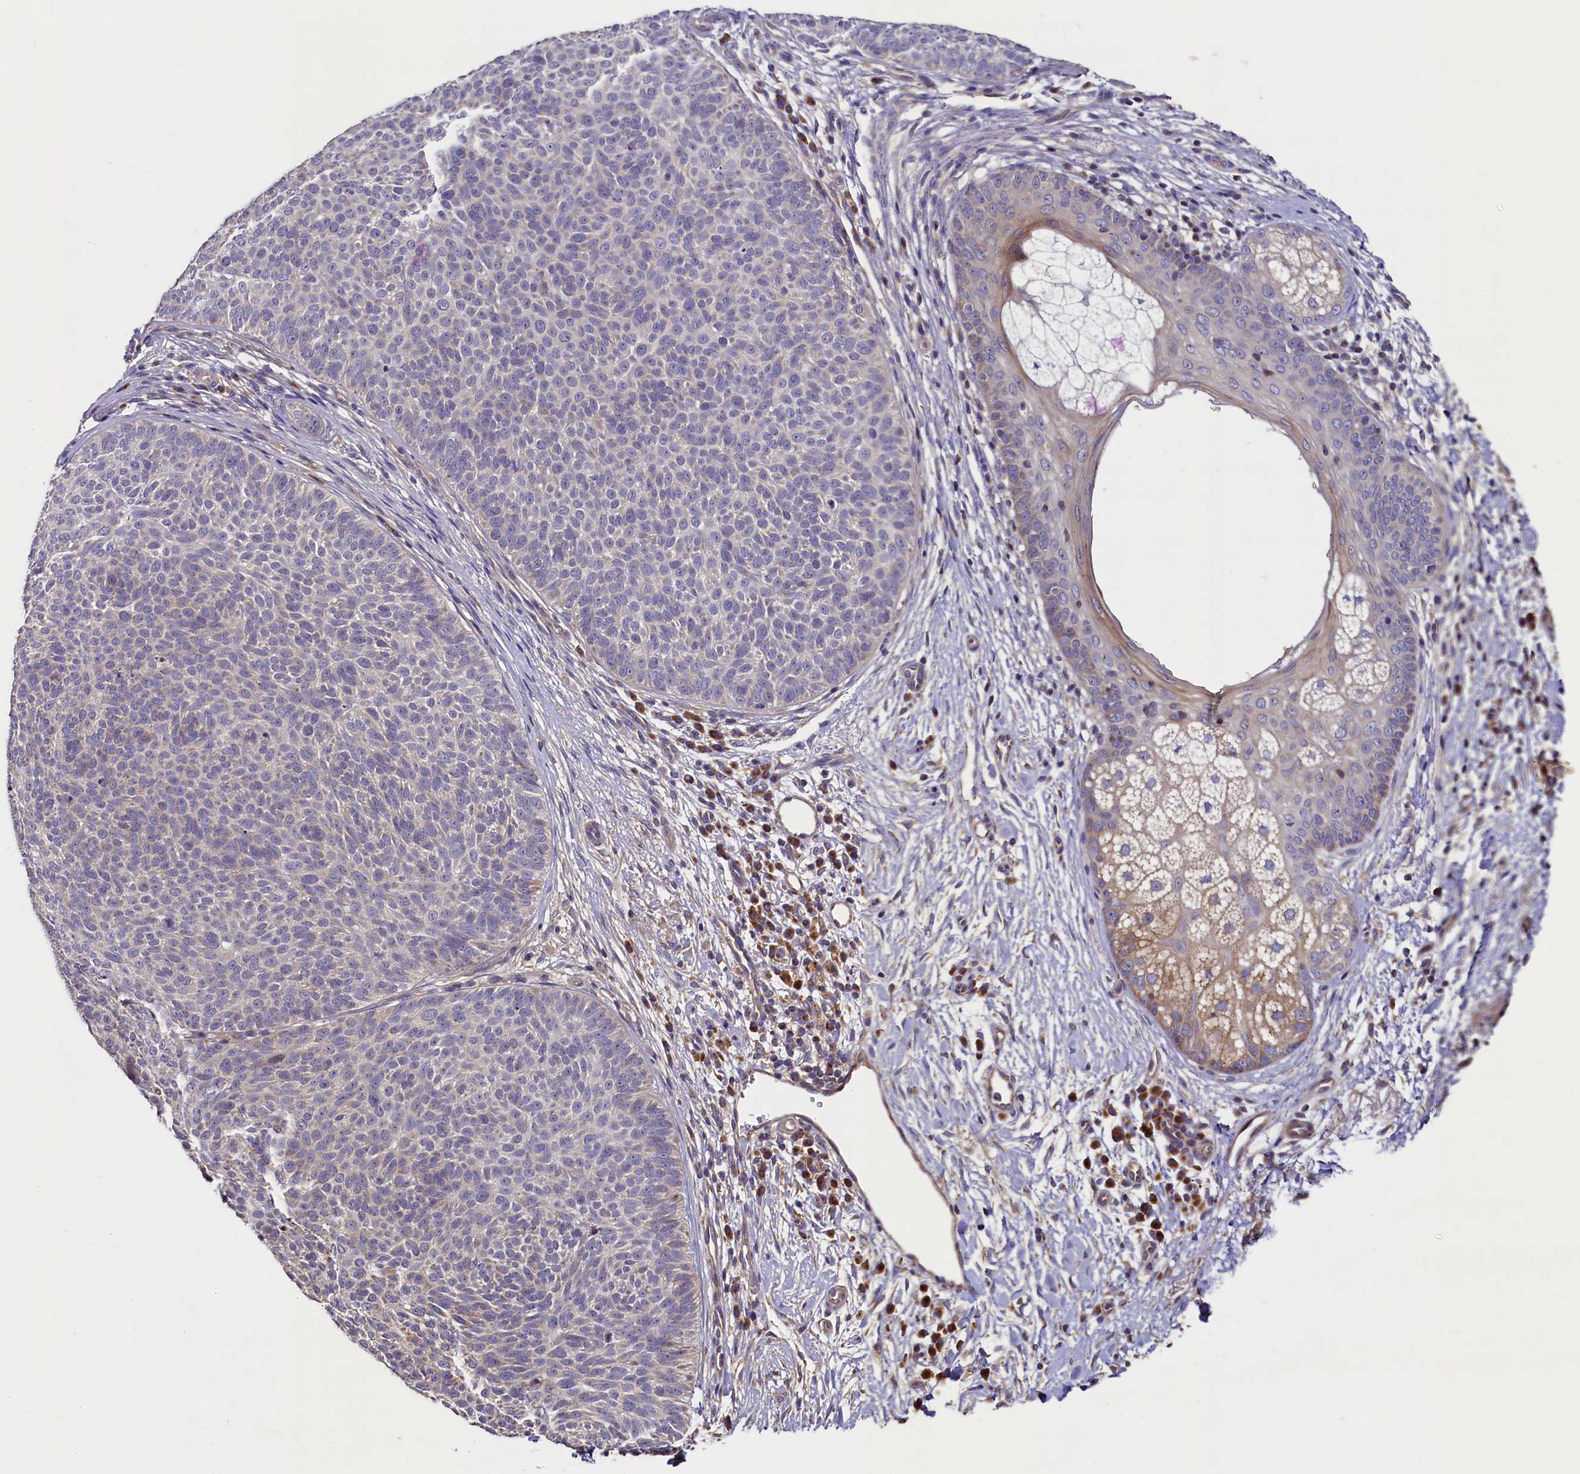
{"staining": {"intensity": "negative", "quantity": "none", "location": "none"}, "tissue": "skin cancer", "cell_type": "Tumor cells", "image_type": "cancer", "snomed": [{"axis": "morphology", "description": "Basal cell carcinoma"}, {"axis": "topography", "description": "Skin"}], "caption": "Tumor cells show no significant protein positivity in skin basal cell carcinoma.", "gene": "SPRYD3", "patient": {"sex": "male", "age": 85}}